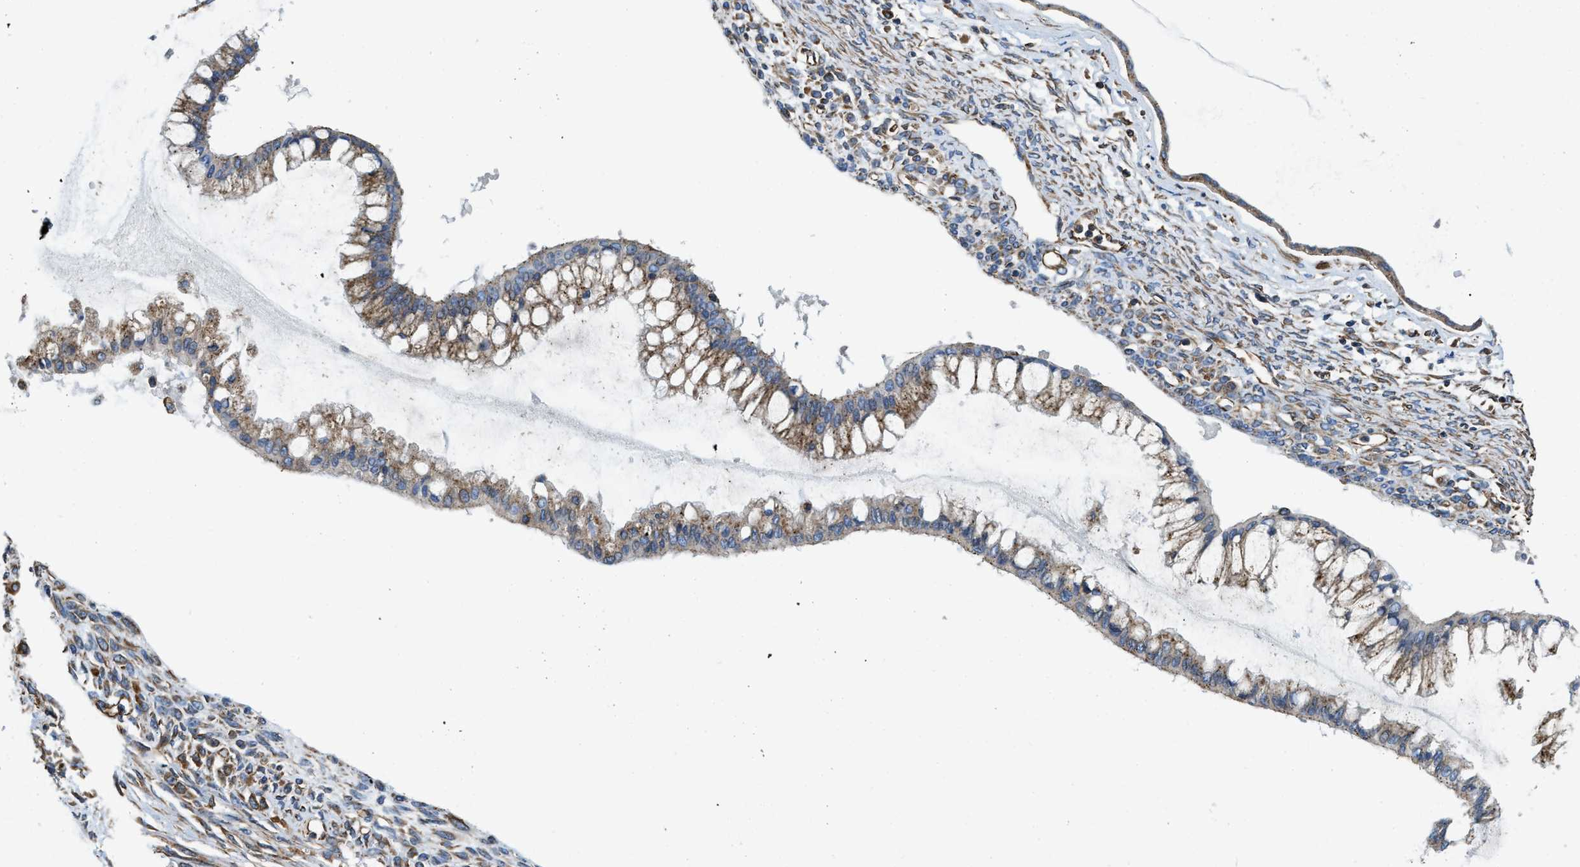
{"staining": {"intensity": "moderate", "quantity": ">75%", "location": "cytoplasmic/membranous"}, "tissue": "ovarian cancer", "cell_type": "Tumor cells", "image_type": "cancer", "snomed": [{"axis": "morphology", "description": "Cystadenocarcinoma, mucinous, NOS"}, {"axis": "topography", "description": "Ovary"}], "caption": "Immunohistochemistry histopathology image of human mucinous cystadenocarcinoma (ovarian) stained for a protein (brown), which shows medium levels of moderate cytoplasmic/membranous expression in about >75% of tumor cells.", "gene": "HSD17B12", "patient": {"sex": "female", "age": 73}}